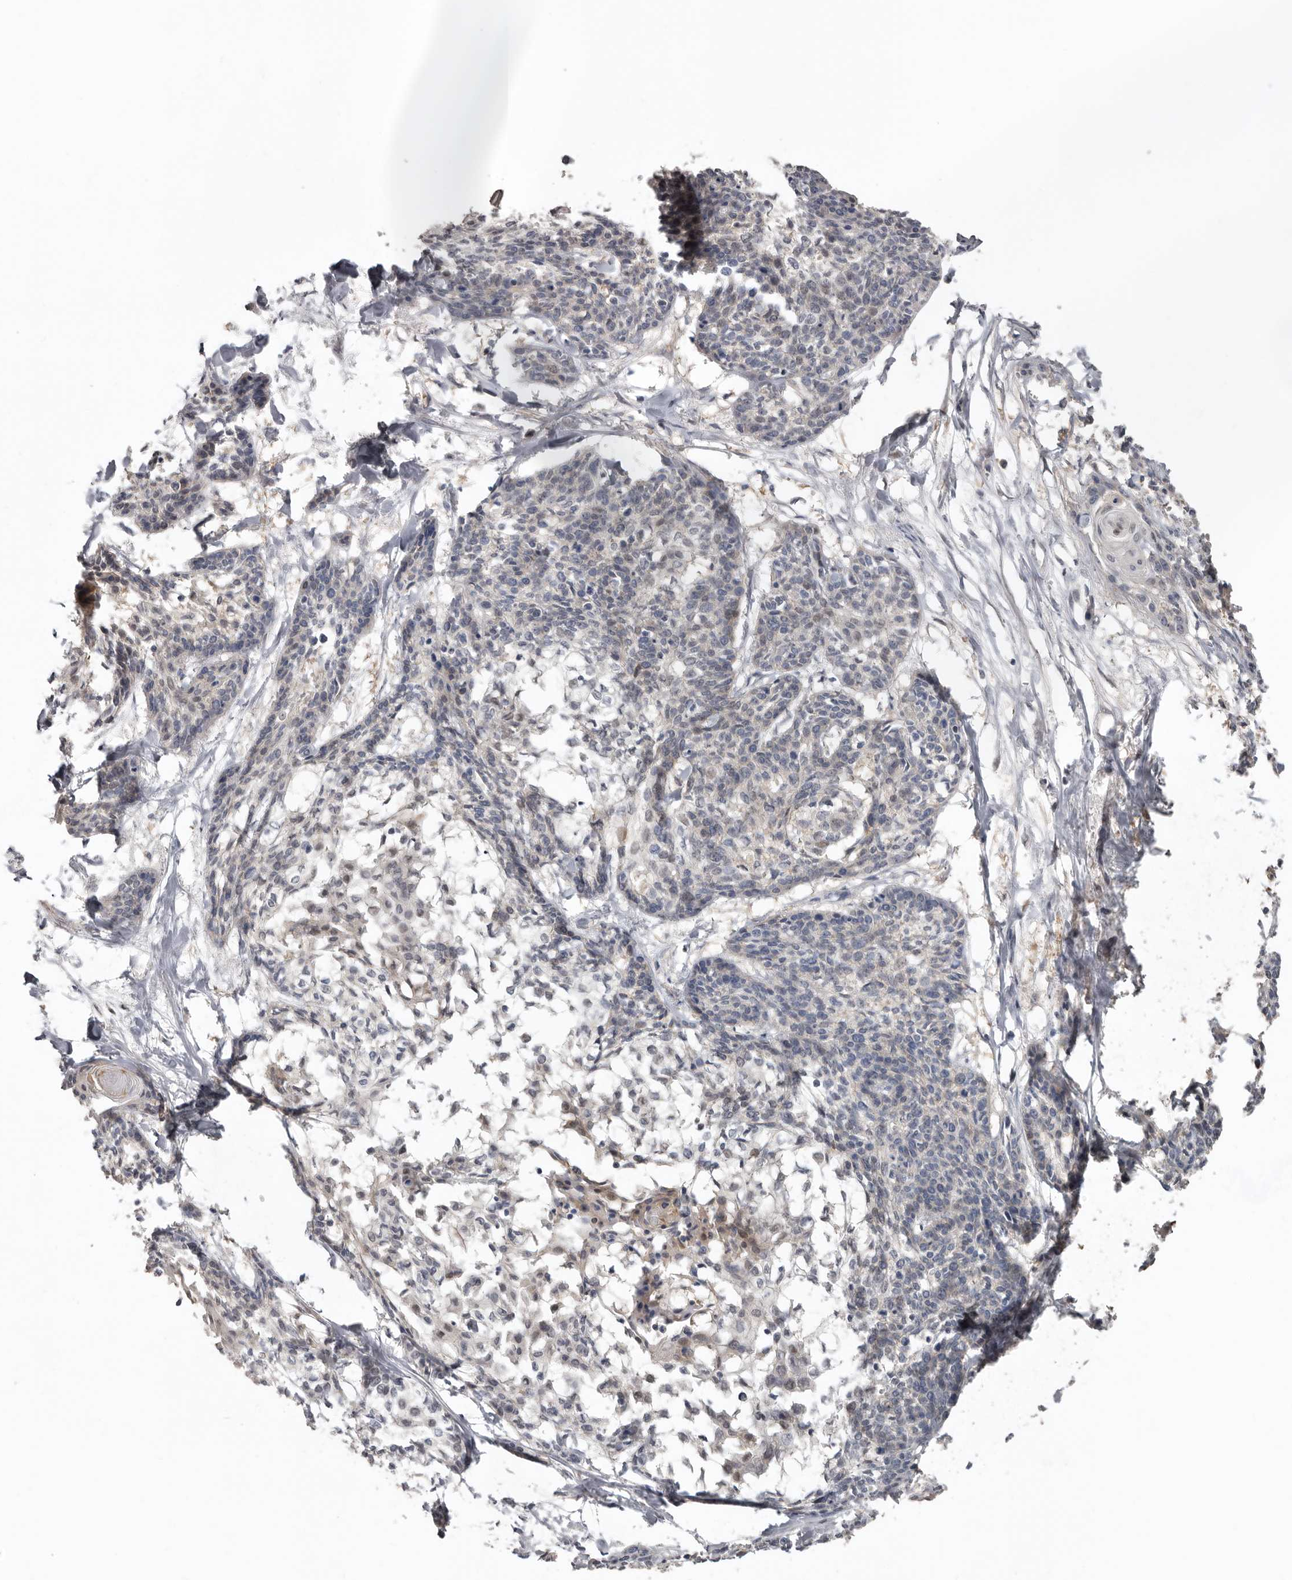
{"staining": {"intensity": "weak", "quantity": "<25%", "location": "nuclear"}, "tissue": "cervical cancer", "cell_type": "Tumor cells", "image_type": "cancer", "snomed": [{"axis": "morphology", "description": "Squamous cell carcinoma, NOS"}, {"axis": "topography", "description": "Cervix"}], "caption": "Immunohistochemistry histopathology image of human squamous cell carcinoma (cervical) stained for a protein (brown), which exhibits no expression in tumor cells. (DAB immunohistochemistry (IHC) with hematoxylin counter stain).", "gene": "RBKS", "patient": {"sex": "female", "age": 57}}